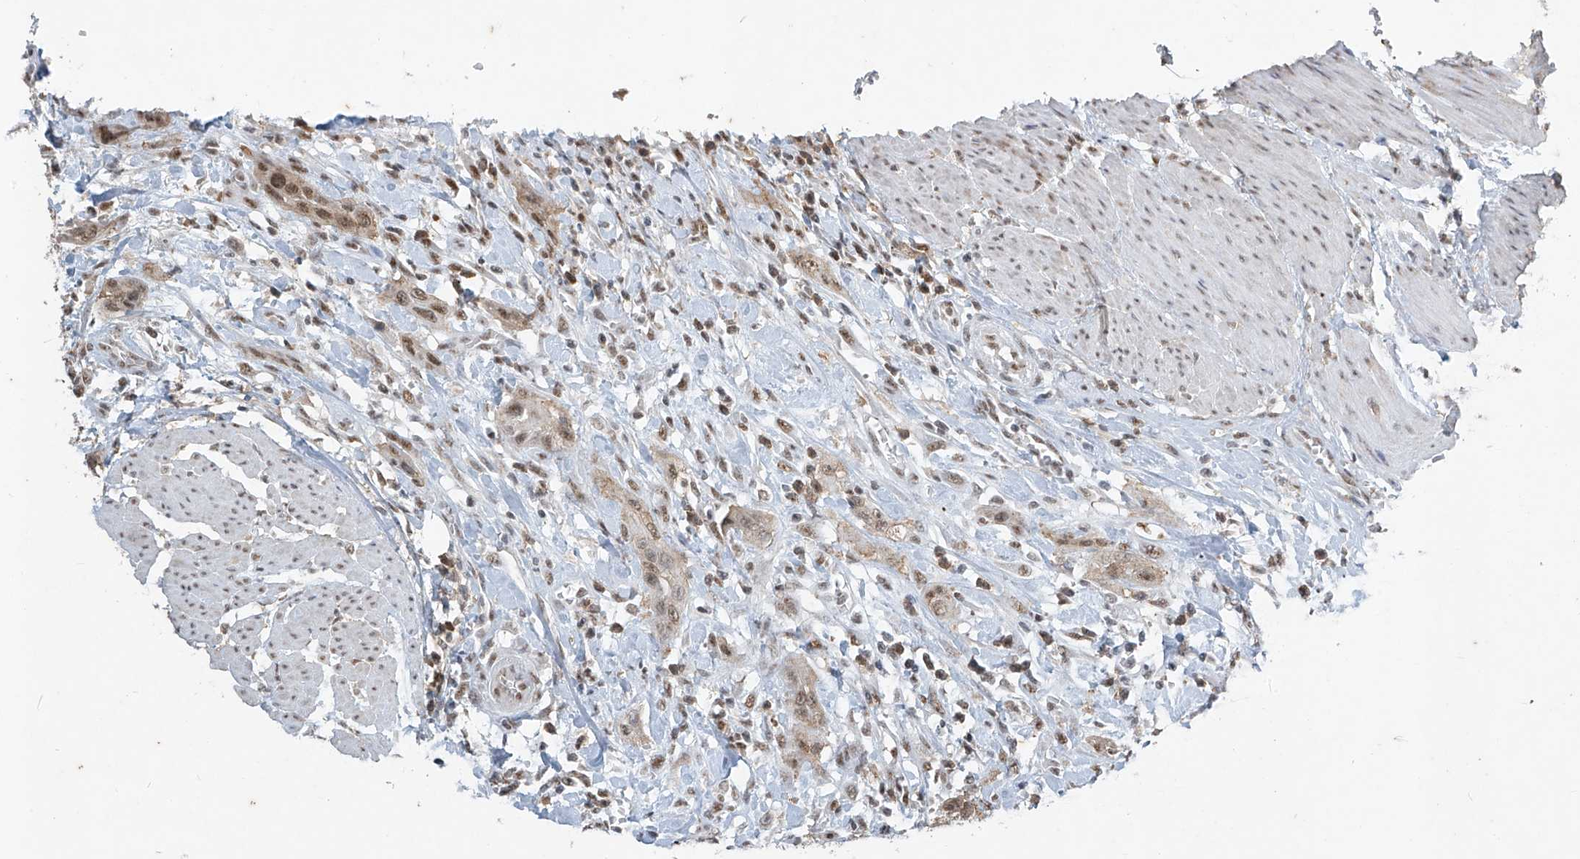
{"staining": {"intensity": "weak", "quantity": ">75%", "location": "cytoplasmic/membranous,nuclear"}, "tissue": "urothelial cancer", "cell_type": "Tumor cells", "image_type": "cancer", "snomed": [{"axis": "morphology", "description": "Urothelial carcinoma, High grade"}, {"axis": "topography", "description": "Urinary bladder"}], "caption": "Immunohistochemistry (IHC) image of human urothelial cancer stained for a protein (brown), which exhibits low levels of weak cytoplasmic/membranous and nuclear expression in approximately >75% of tumor cells.", "gene": "TFEC", "patient": {"sex": "male", "age": 35}}